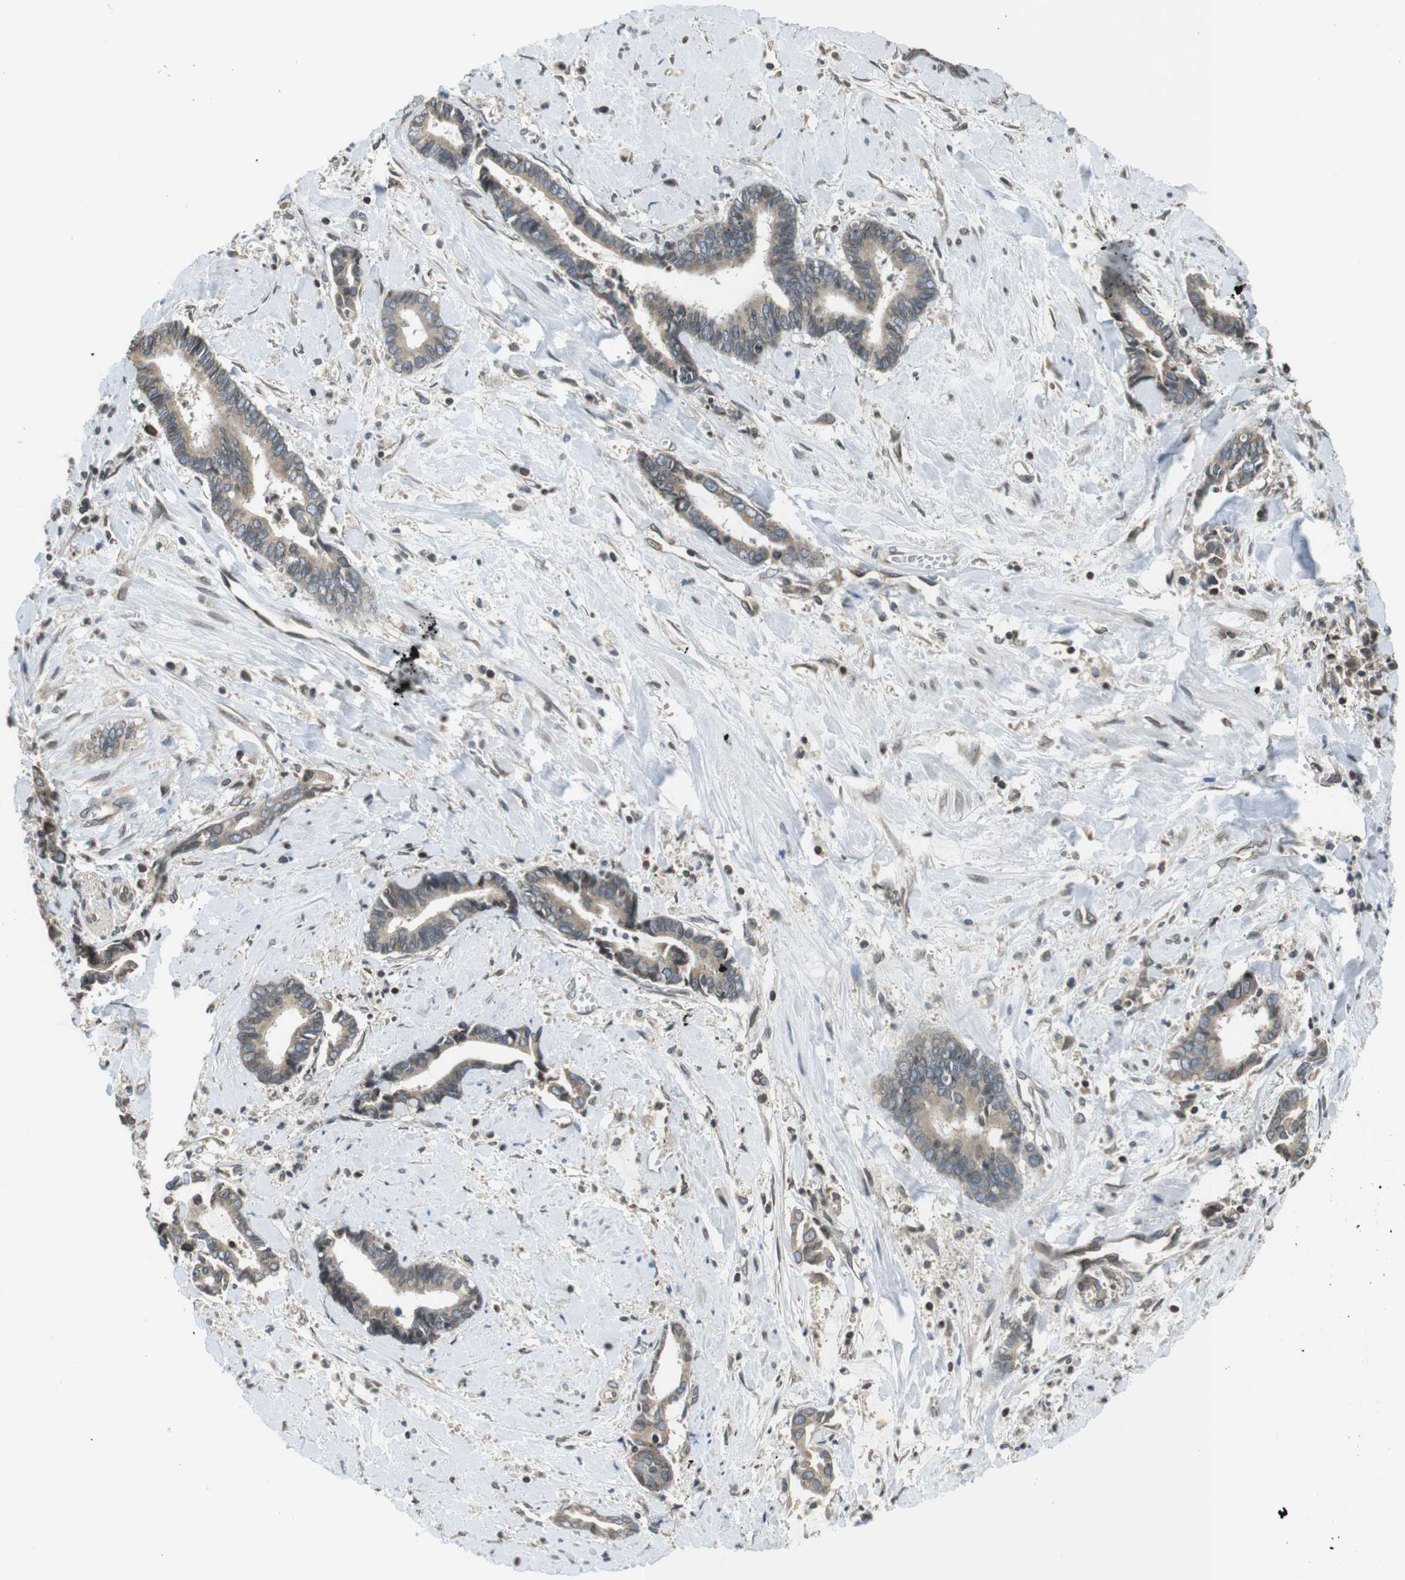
{"staining": {"intensity": "weak", "quantity": ">75%", "location": "cytoplasmic/membranous"}, "tissue": "cervical cancer", "cell_type": "Tumor cells", "image_type": "cancer", "snomed": [{"axis": "morphology", "description": "Adenocarcinoma, NOS"}, {"axis": "topography", "description": "Cervix"}], "caption": "DAB immunohistochemical staining of cervical cancer (adenocarcinoma) demonstrates weak cytoplasmic/membranous protein expression in approximately >75% of tumor cells. The protein is shown in brown color, while the nuclei are stained blue.", "gene": "TMX4", "patient": {"sex": "female", "age": 44}}